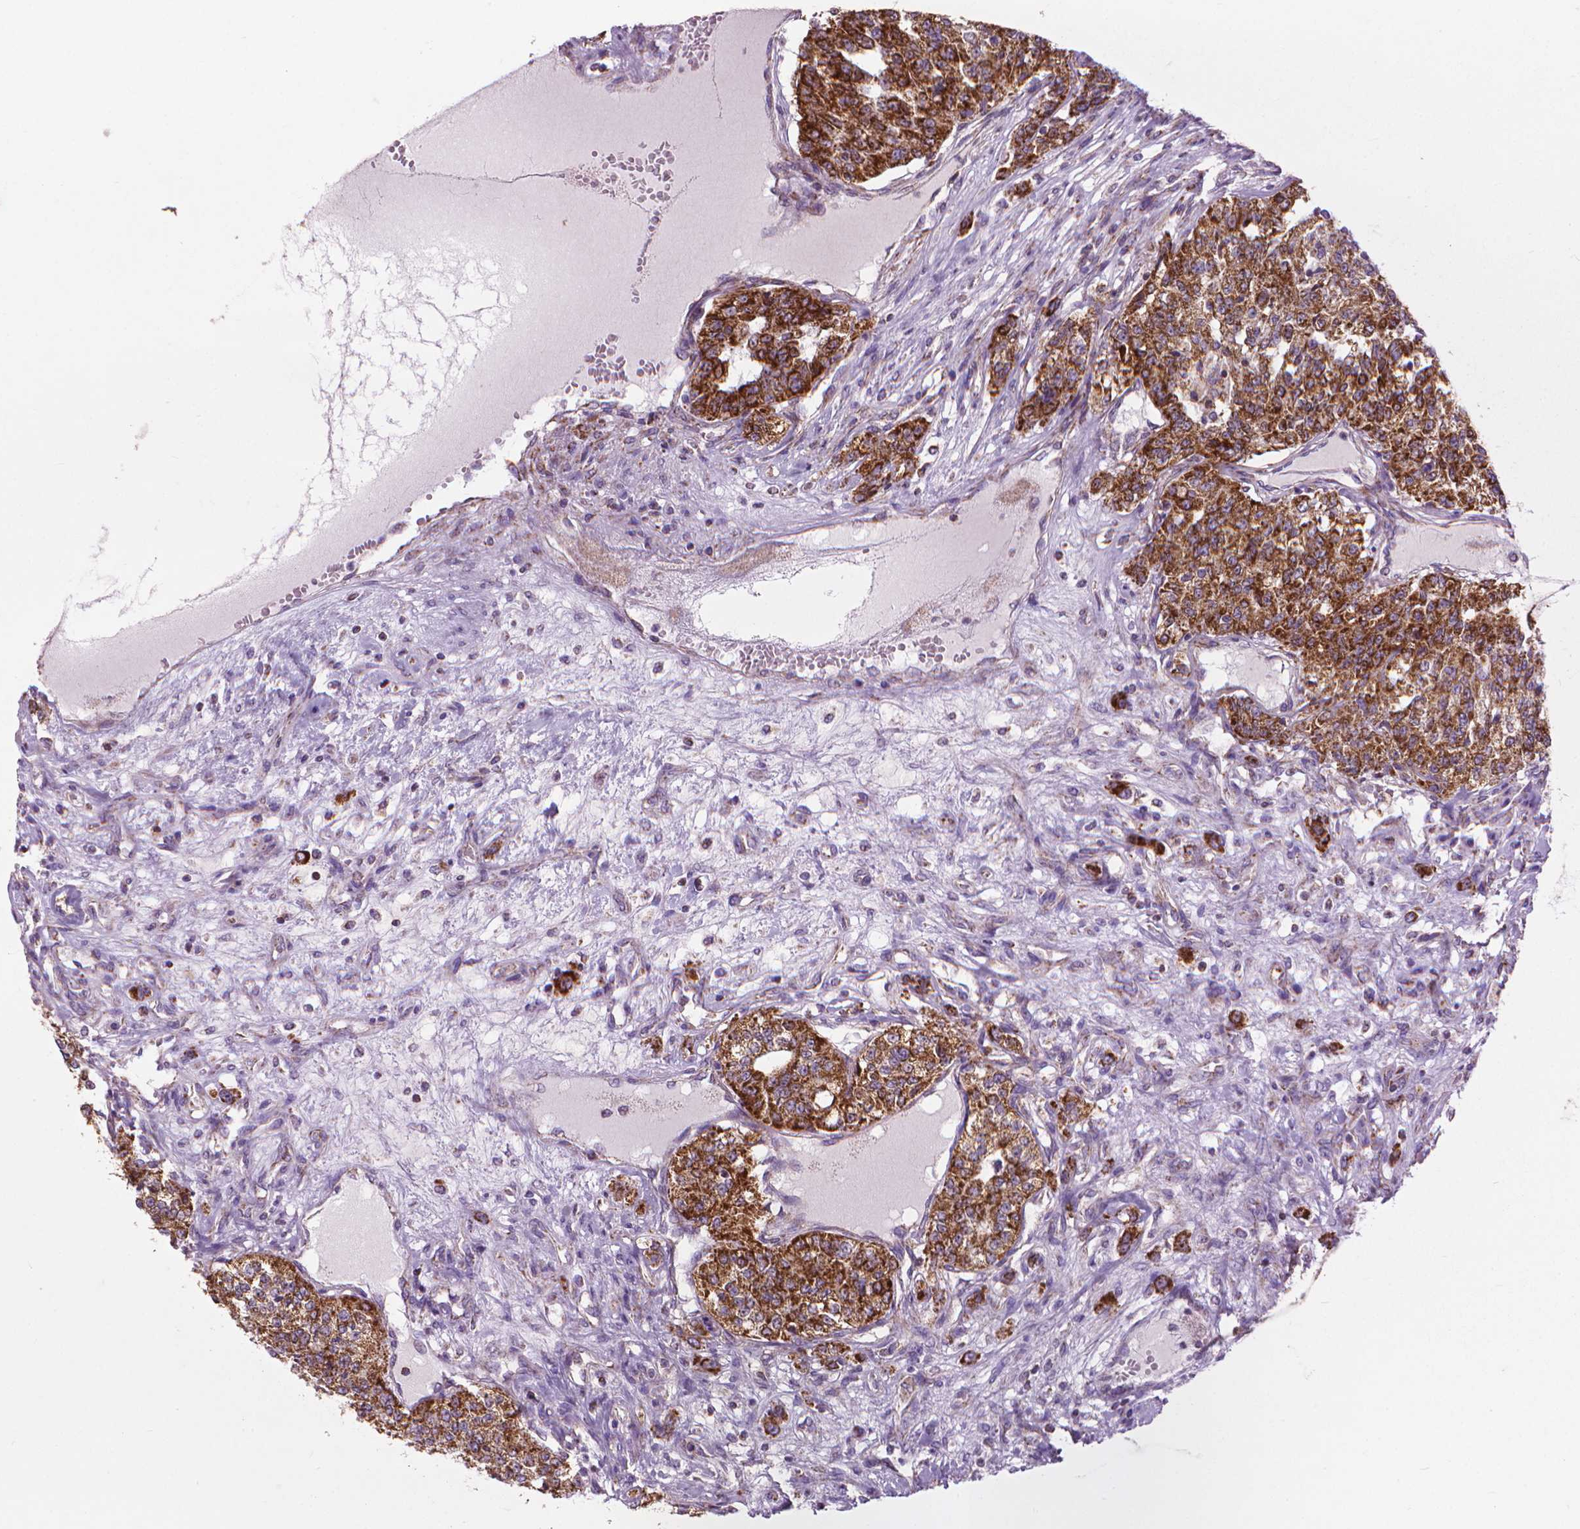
{"staining": {"intensity": "strong", "quantity": ">75%", "location": "cytoplasmic/membranous"}, "tissue": "renal cancer", "cell_type": "Tumor cells", "image_type": "cancer", "snomed": [{"axis": "morphology", "description": "Adenocarcinoma, NOS"}, {"axis": "topography", "description": "Kidney"}], "caption": "The micrograph shows a brown stain indicating the presence of a protein in the cytoplasmic/membranous of tumor cells in renal cancer.", "gene": "VDAC1", "patient": {"sex": "female", "age": 63}}